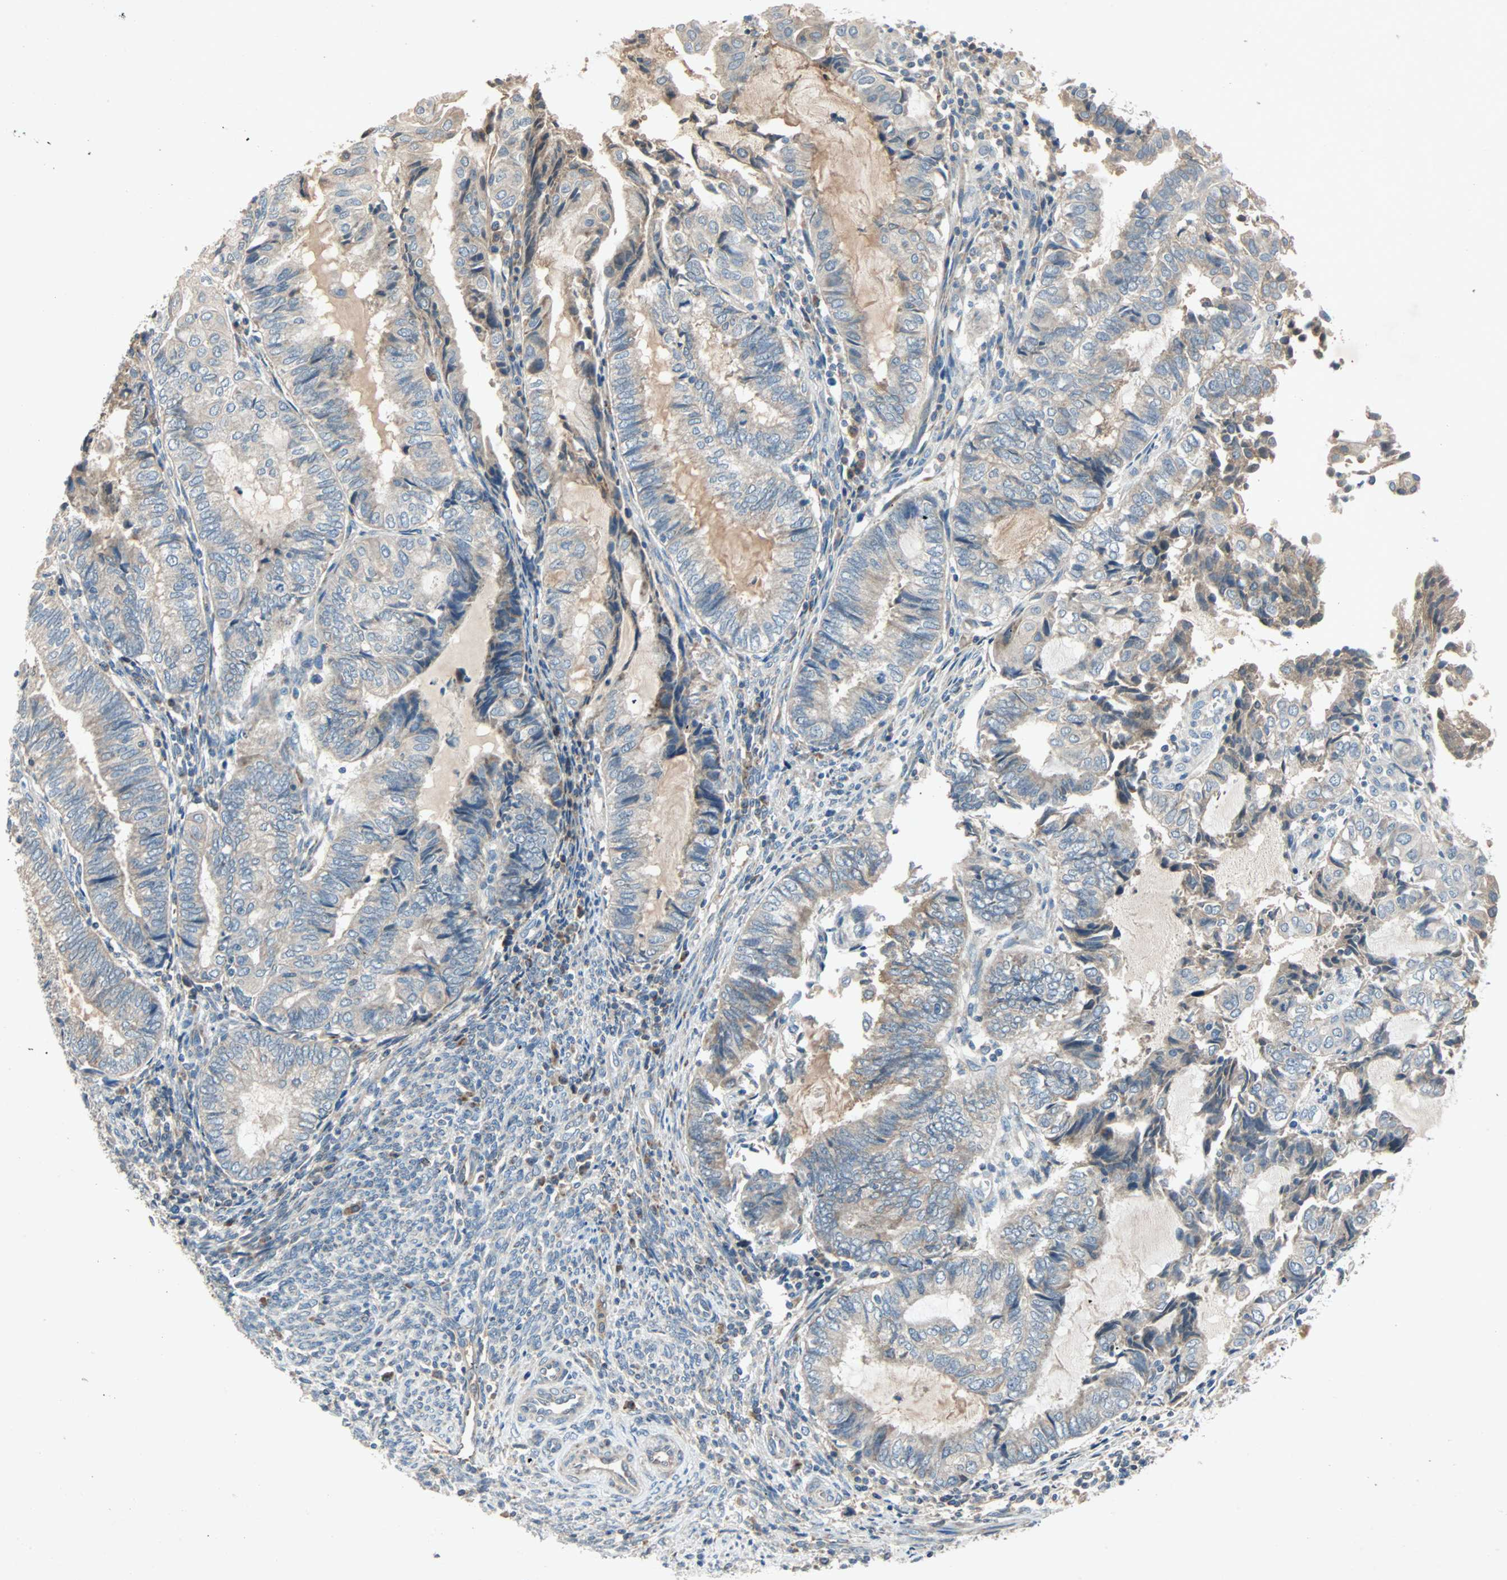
{"staining": {"intensity": "weak", "quantity": ">75%", "location": "cytoplasmic/membranous"}, "tissue": "endometrial cancer", "cell_type": "Tumor cells", "image_type": "cancer", "snomed": [{"axis": "morphology", "description": "Adenocarcinoma, NOS"}, {"axis": "topography", "description": "Uterus"}, {"axis": "topography", "description": "Endometrium"}], "caption": "A histopathology image of endometrial adenocarcinoma stained for a protein displays weak cytoplasmic/membranous brown staining in tumor cells.", "gene": "XYLT1", "patient": {"sex": "female", "age": 70}}